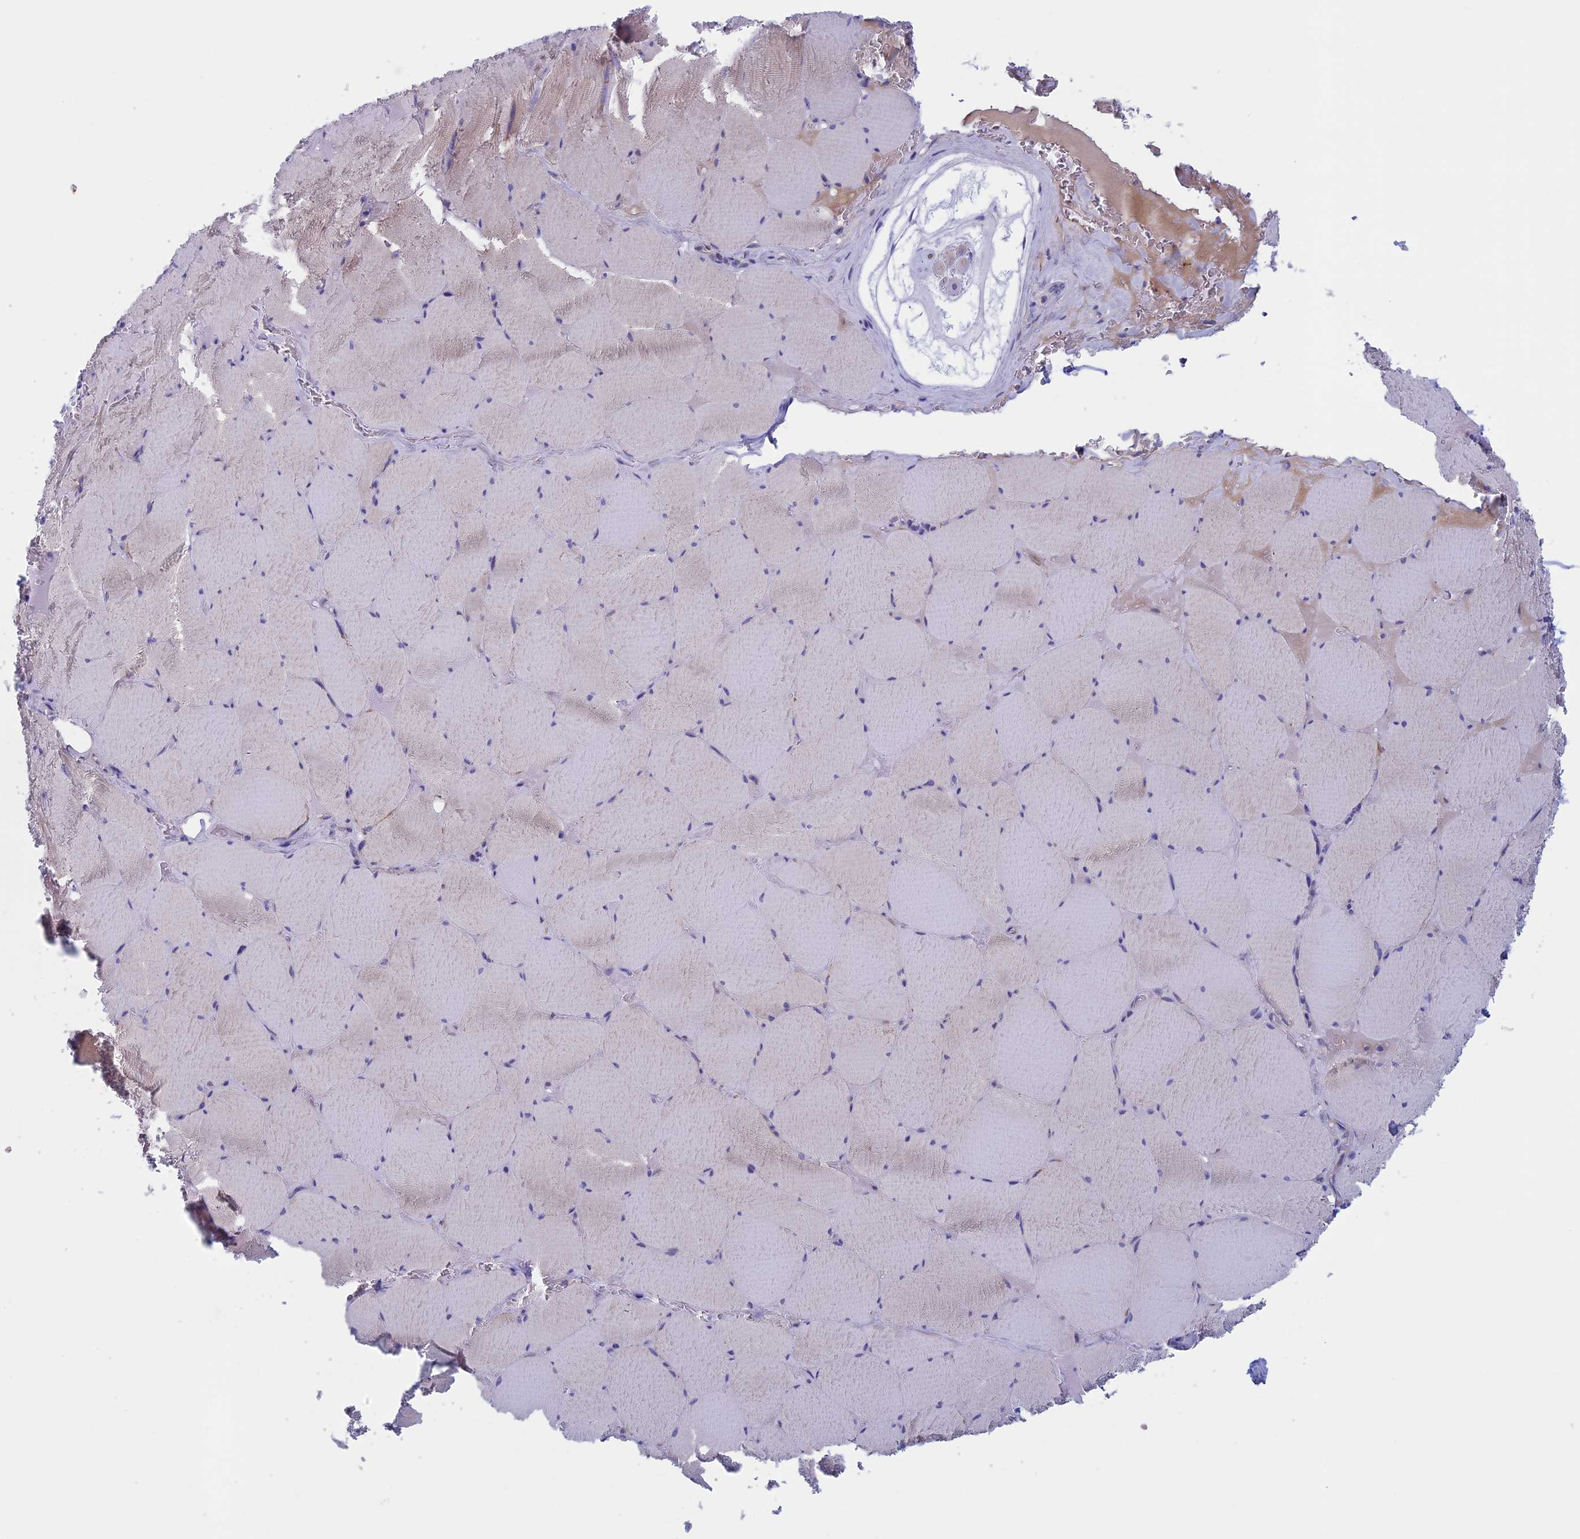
{"staining": {"intensity": "weak", "quantity": "25%-75%", "location": "cytoplasmic/membranous"}, "tissue": "skeletal muscle", "cell_type": "Myocytes", "image_type": "normal", "snomed": [{"axis": "morphology", "description": "Normal tissue, NOS"}, {"axis": "topography", "description": "Skeletal muscle"}, {"axis": "topography", "description": "Head-Neck"}], "caption": "Skeletal muscle stained with DAB (3,3'-diaminobenzidine) immunohistochemistry (IHC) demonstrates low levels of weak cytoplasmic/membranous expression in approximately 25%-75% of myocytes. The protein is stained brown, and the nuclei are stained in blue (DAB (3,3'-diaminobenzidine) IHC with brightfield microscopy, high magnification).", "gene": "NDUFB9", "patient": {"sex": "male", "age": 66}}